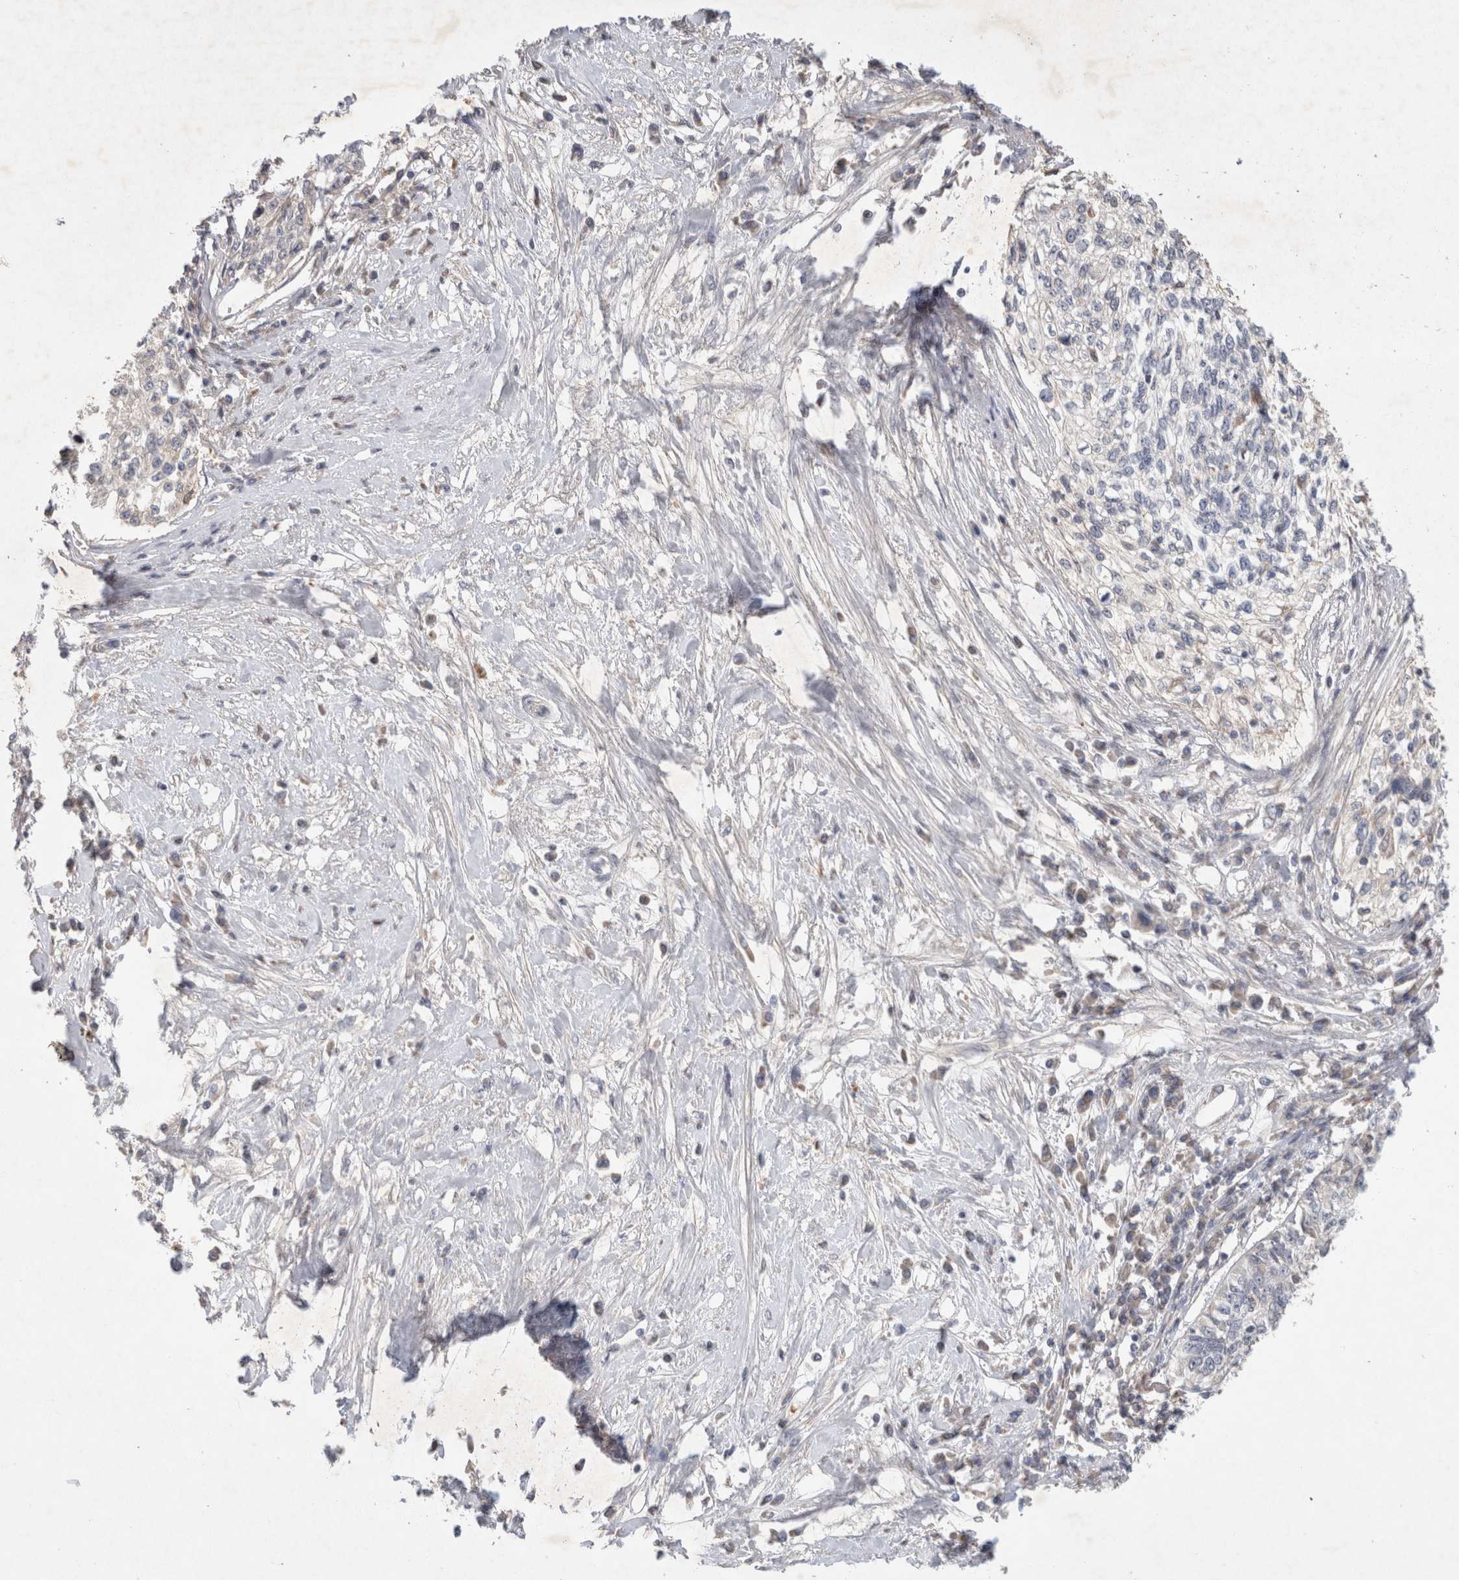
{"staining": {"intensity": "negative", "quantity": "none", "location": "none"}, "tissue": "cervical cancer", "cell_type": "Tumor cells", "image_type": "cancer", "snomed": [{"axis": "morphology", "description": "Squamous cell carcinoma, NOS"}, {"axis": "topography", "description": "Cervix"}], "caption": "Cervical squamous cell carcinoma stained for a protein using immunohistochemistry (IHC) demonstrates no expression tumor cells.", "gene": "NMU", "patient": {"sex": "female", "age": 57}}